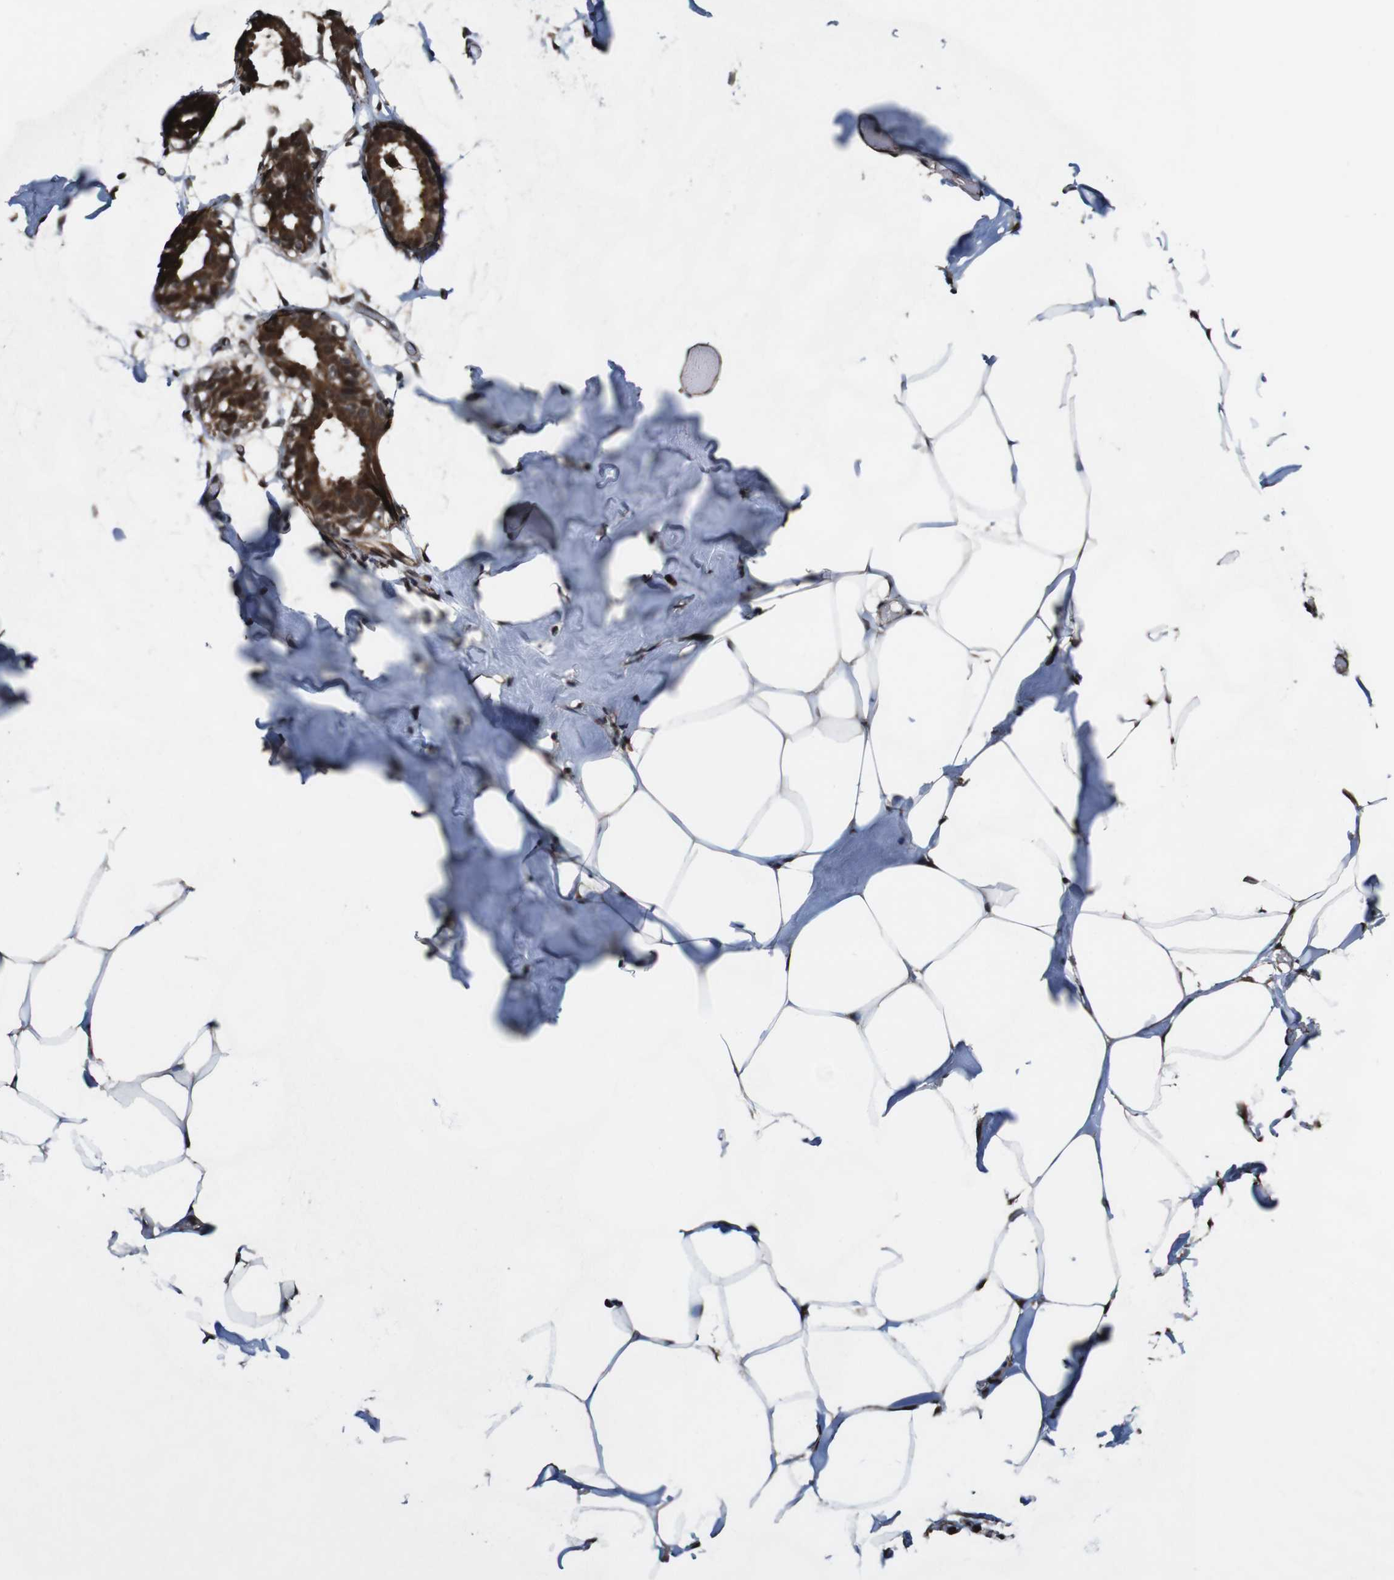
{"staining": {"intensity": "strong", "quantity": ">75%", "location": "cytoplasmic/membranous"}, "tissue": "adipose tissue", "cell_type": "Adipocytes", "image_type": "normal", "snomed": [{"axis": "morphology", "description": "Normal tissue, NOS"}, {"axis": "topography", "description": "Breast"}, {"axis": "topography", "description": "Adipose tissue"}], "caption": "Approximately >75% of adipocytes in normal adipose tissue demonstrate strong cytoplasmic/membranous protein staining as visualized by brown immunohistochemical staining.", "gene": "BTN3A3", "patient": {"sex": "female", "age": 25}}